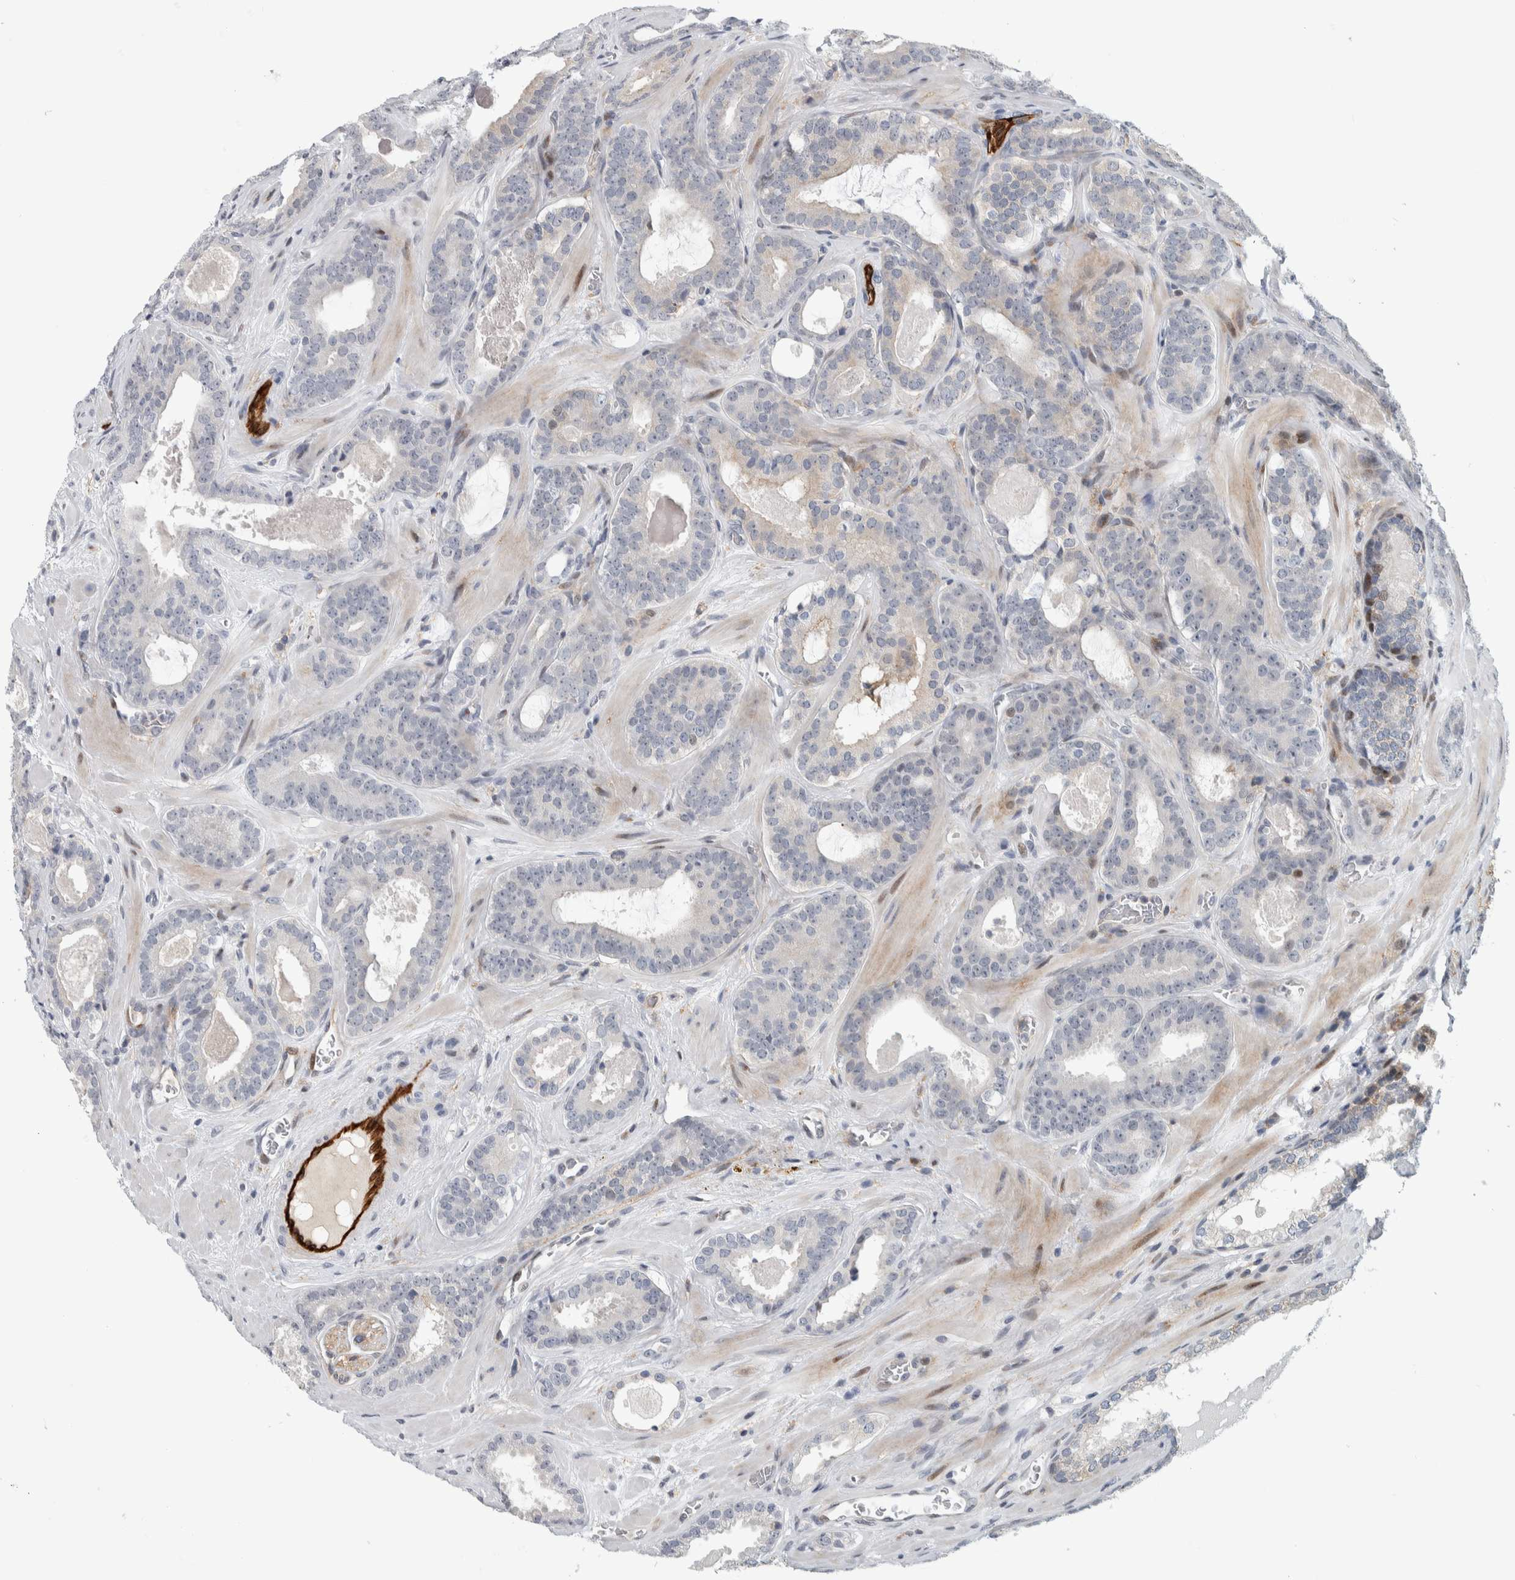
{"staining": {"intensity": "negative", "quantity": "none", "location": "none"}, "tissue": "prostate cancer", "cell_type": "Tumor cells", "image_type": "cancer", "snomed": [{"axis": "morphology", "description": "Adenocarcinoma, High grade"}, {"axis": "topography", "description": "Prostate"}], "caption": "Immunohistochemistry of prostate adenocarcinoma (high-grade) reveals no positivity in tumor cells.", "gene": "MSL1", "patient": {"sex": "male", "age": 60}}